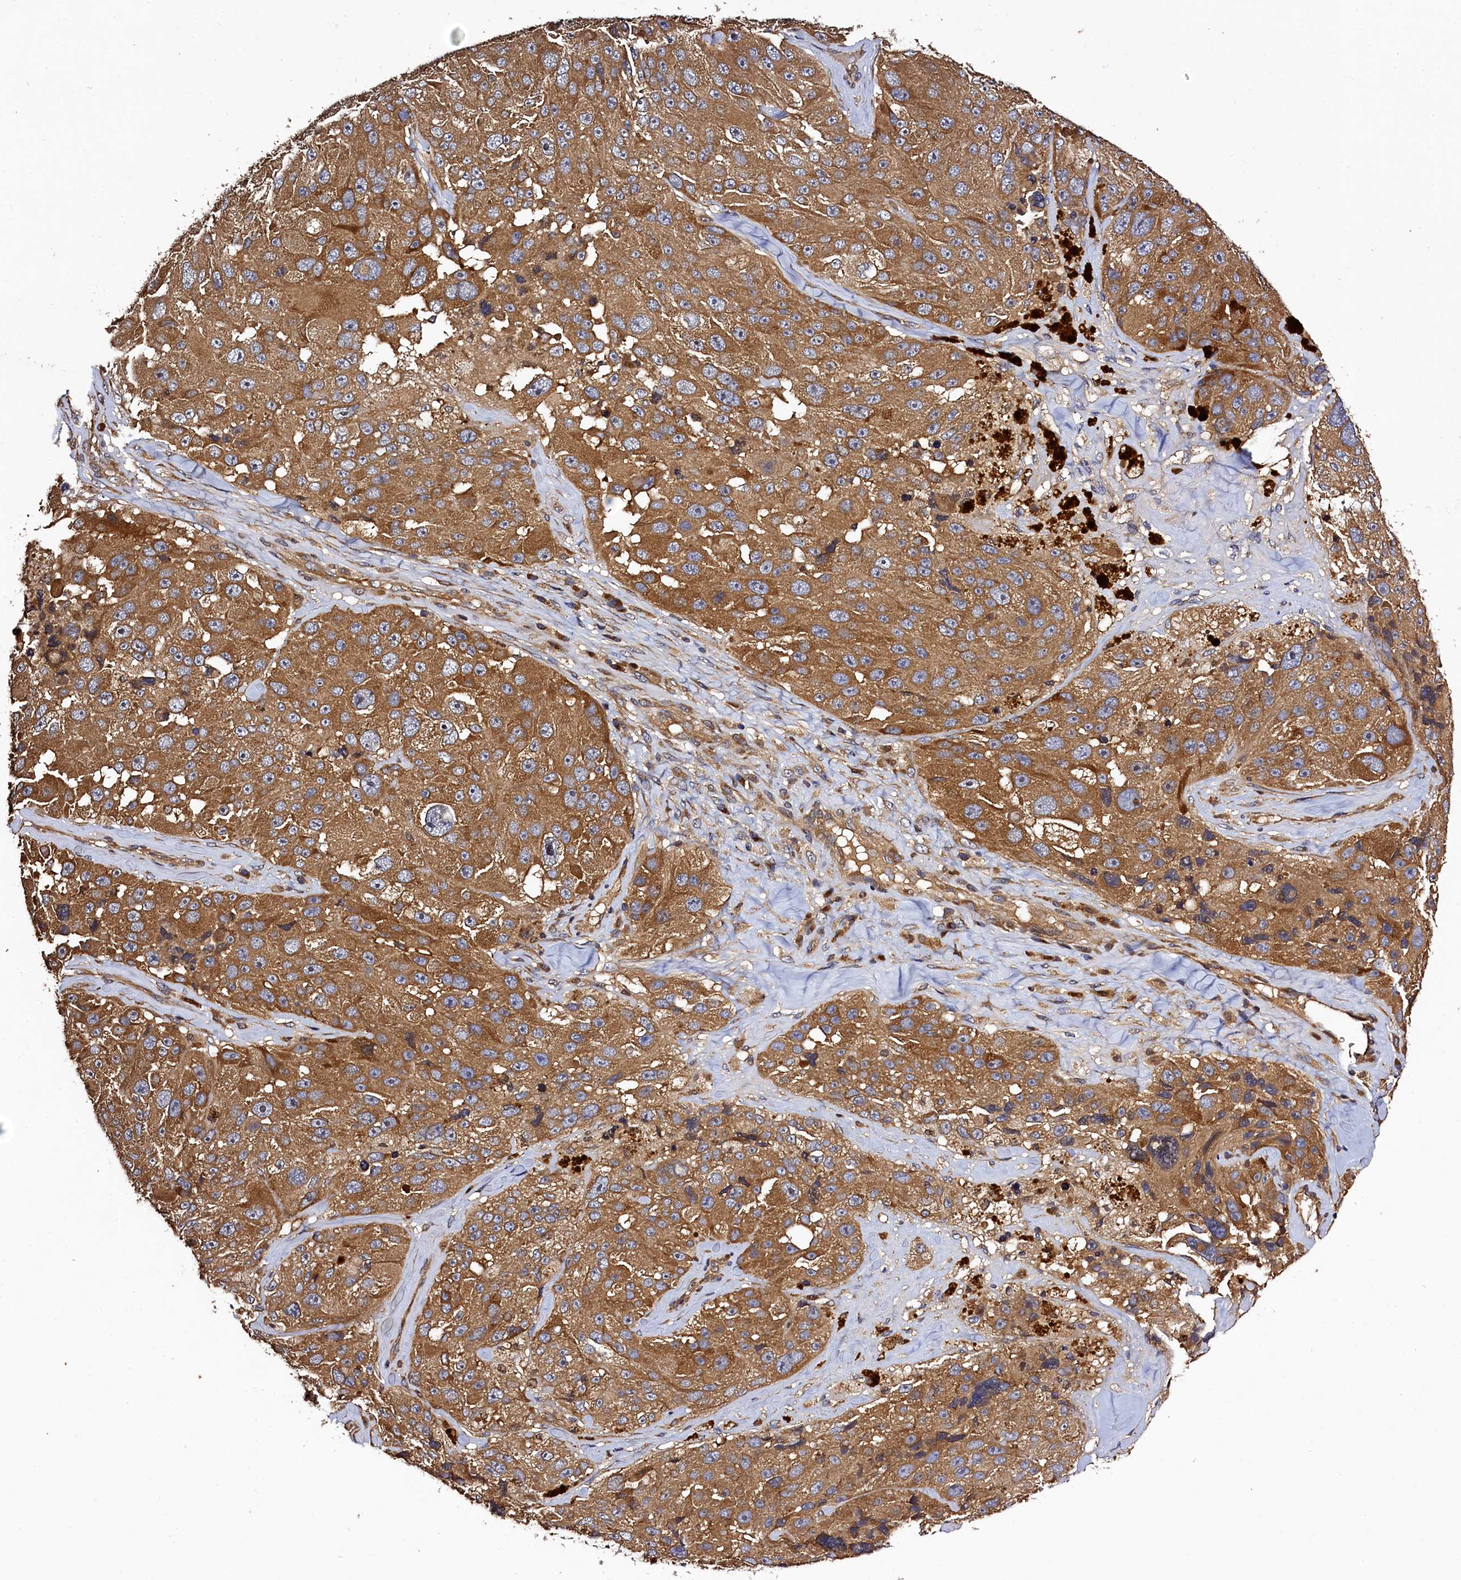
{"staining": {"intensity": "moderate", "quantity": ">75%", "location": "cytoplasmic/membranous"}, "tissue": "melanoma", "cell_type": "Tumor cells", "image_type": "cancer", "snomed": [{"axis": "morphology", "description": "Malignant melanoma, Metastatic site"}, {"axis": "topography", "description": "Lymph node"}], "caption": "Moderate cytoplasmic/membranous protein staining is appreciated in about >75% of tumor cells in malignant melanoma (metastatic site).", "gene": "KLC2", "patient": {"sex": "male", "age": 62}}